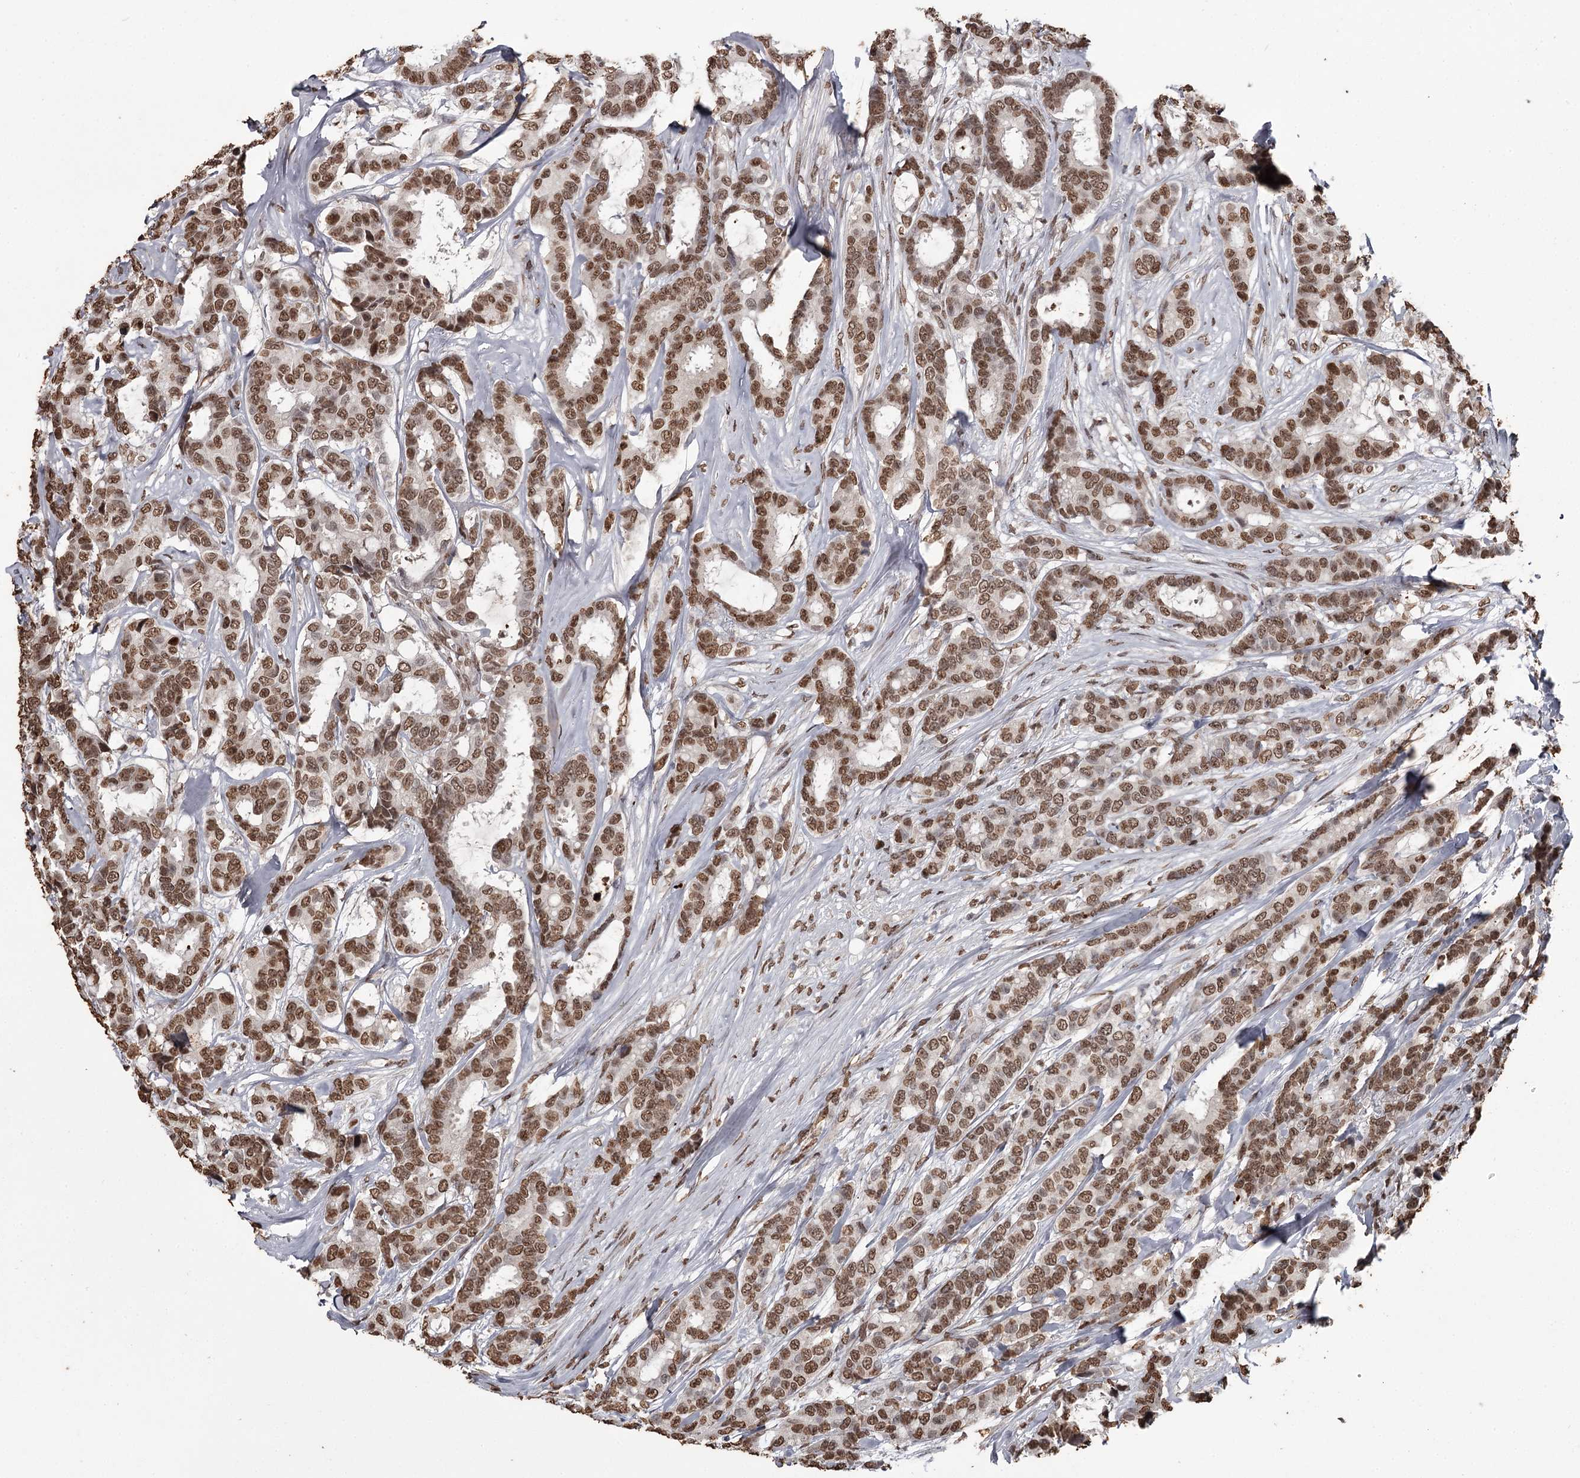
{"staining": {"intensity": "strong", "quantity": ">75%", "location": "nuclear"}, "tissue": "breast cancer", "cell_type": "Tumor cells", "image_type": "cancer", "snomed": [{"axis": "morphology", "description": "Duct carcinoma"}, {"axis": "topography", "description": "Breast"}], "caption": "Strong nuclear protein positivity is identified in about >75% of tumor cells in invasive ductal carcinoma (breast).", "gene": "THYN1", "patient": {"sex": "female", "age": 87}}